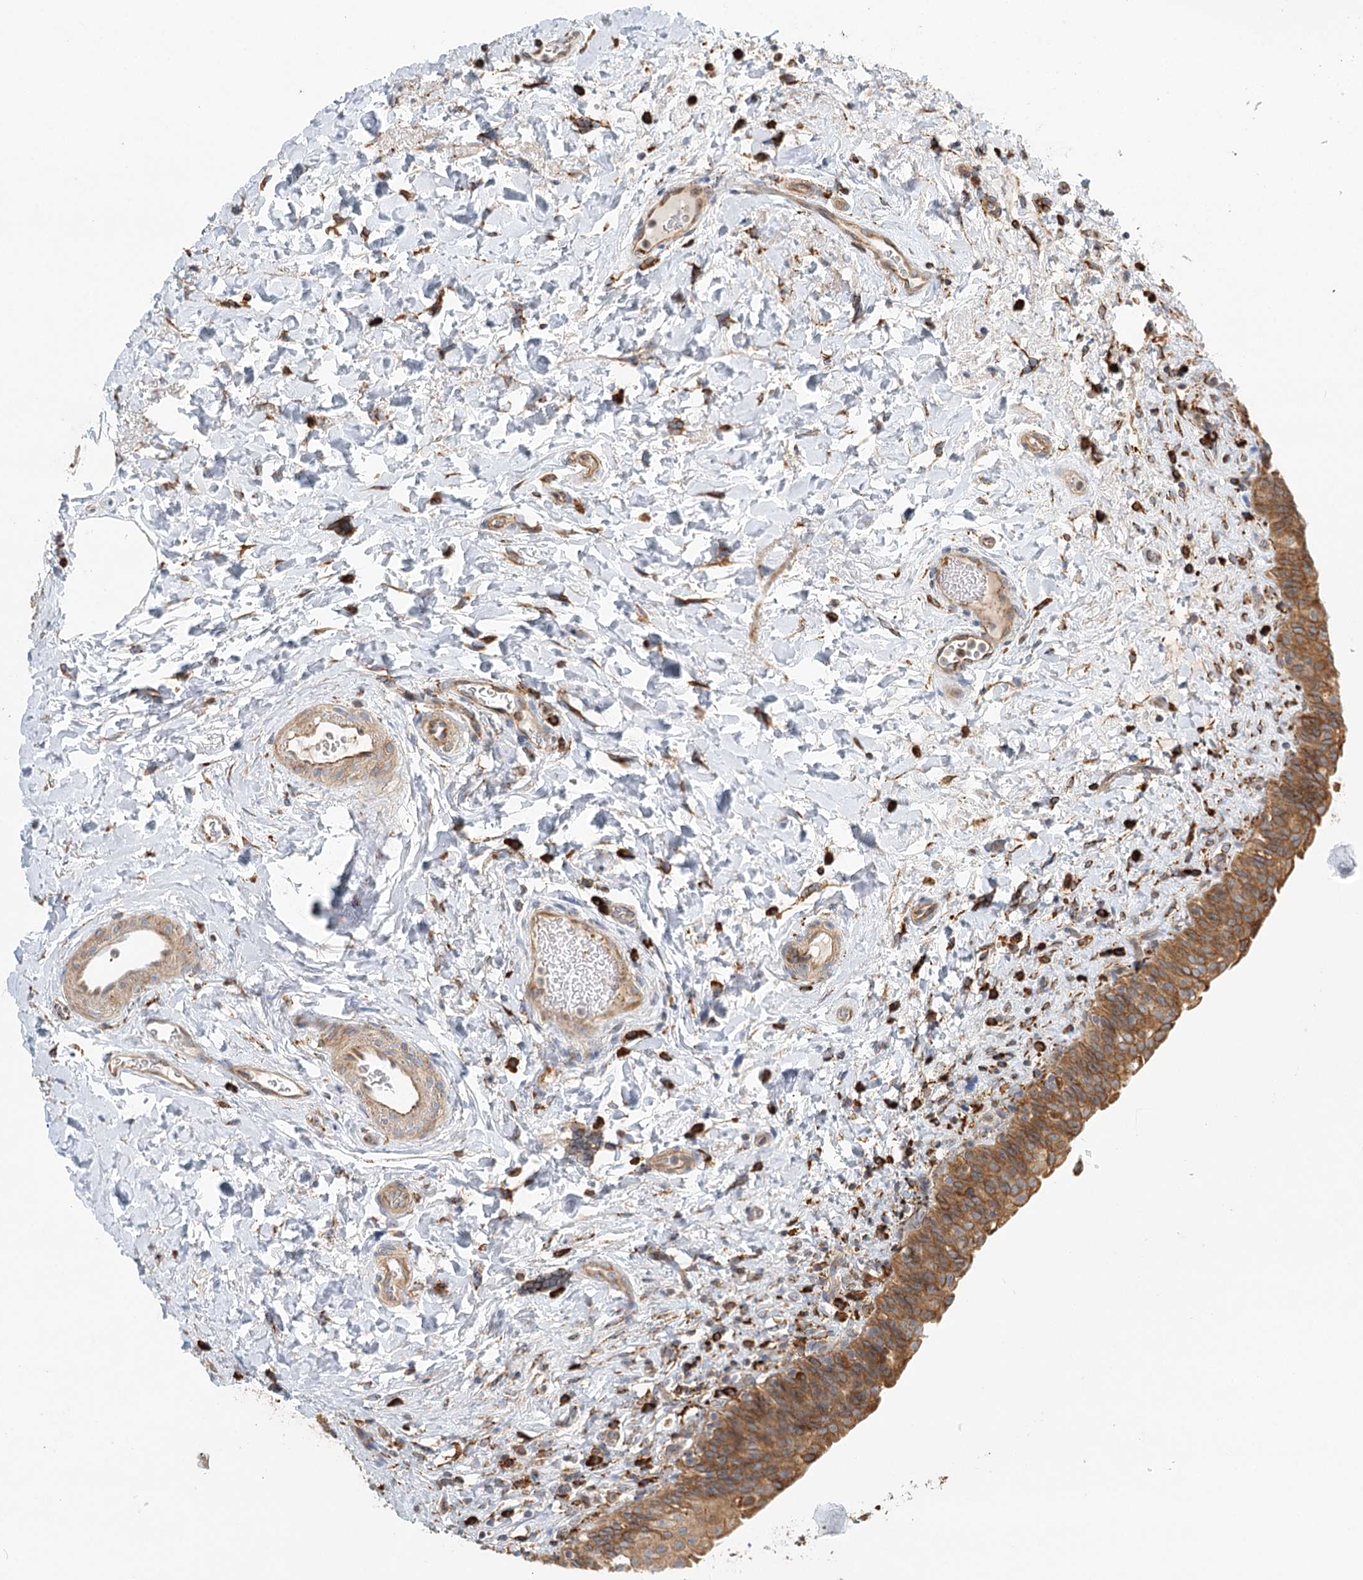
{"staining": {"intensity": "moderate", "quantity": ">75%", "location": "cytoplasmic/membranous"}, "tissue": "urinary bladder", "cell_type": "Urothelial cells", "image_type": "normal", "snomed": [{"axis": "morphology", "description": "Normal tissue, NOS"}, {"axis": "topography", "description": "Urinary bladder"}], "caption": "Immunohistochemical staining of unremarkable human urinary bladder demonstrates >75% levels of moderate cytoplasmic/membranous protein positivity in about >75% of urothelial cells. The staining was performed using DAB (3,3'-diaminobenzidine), with brown indicating positive protein expression. Nuclei are stained blue with hematoxylin.", "gene": "TAS1R1", "patient": {"sex": "male", "age": 83}}